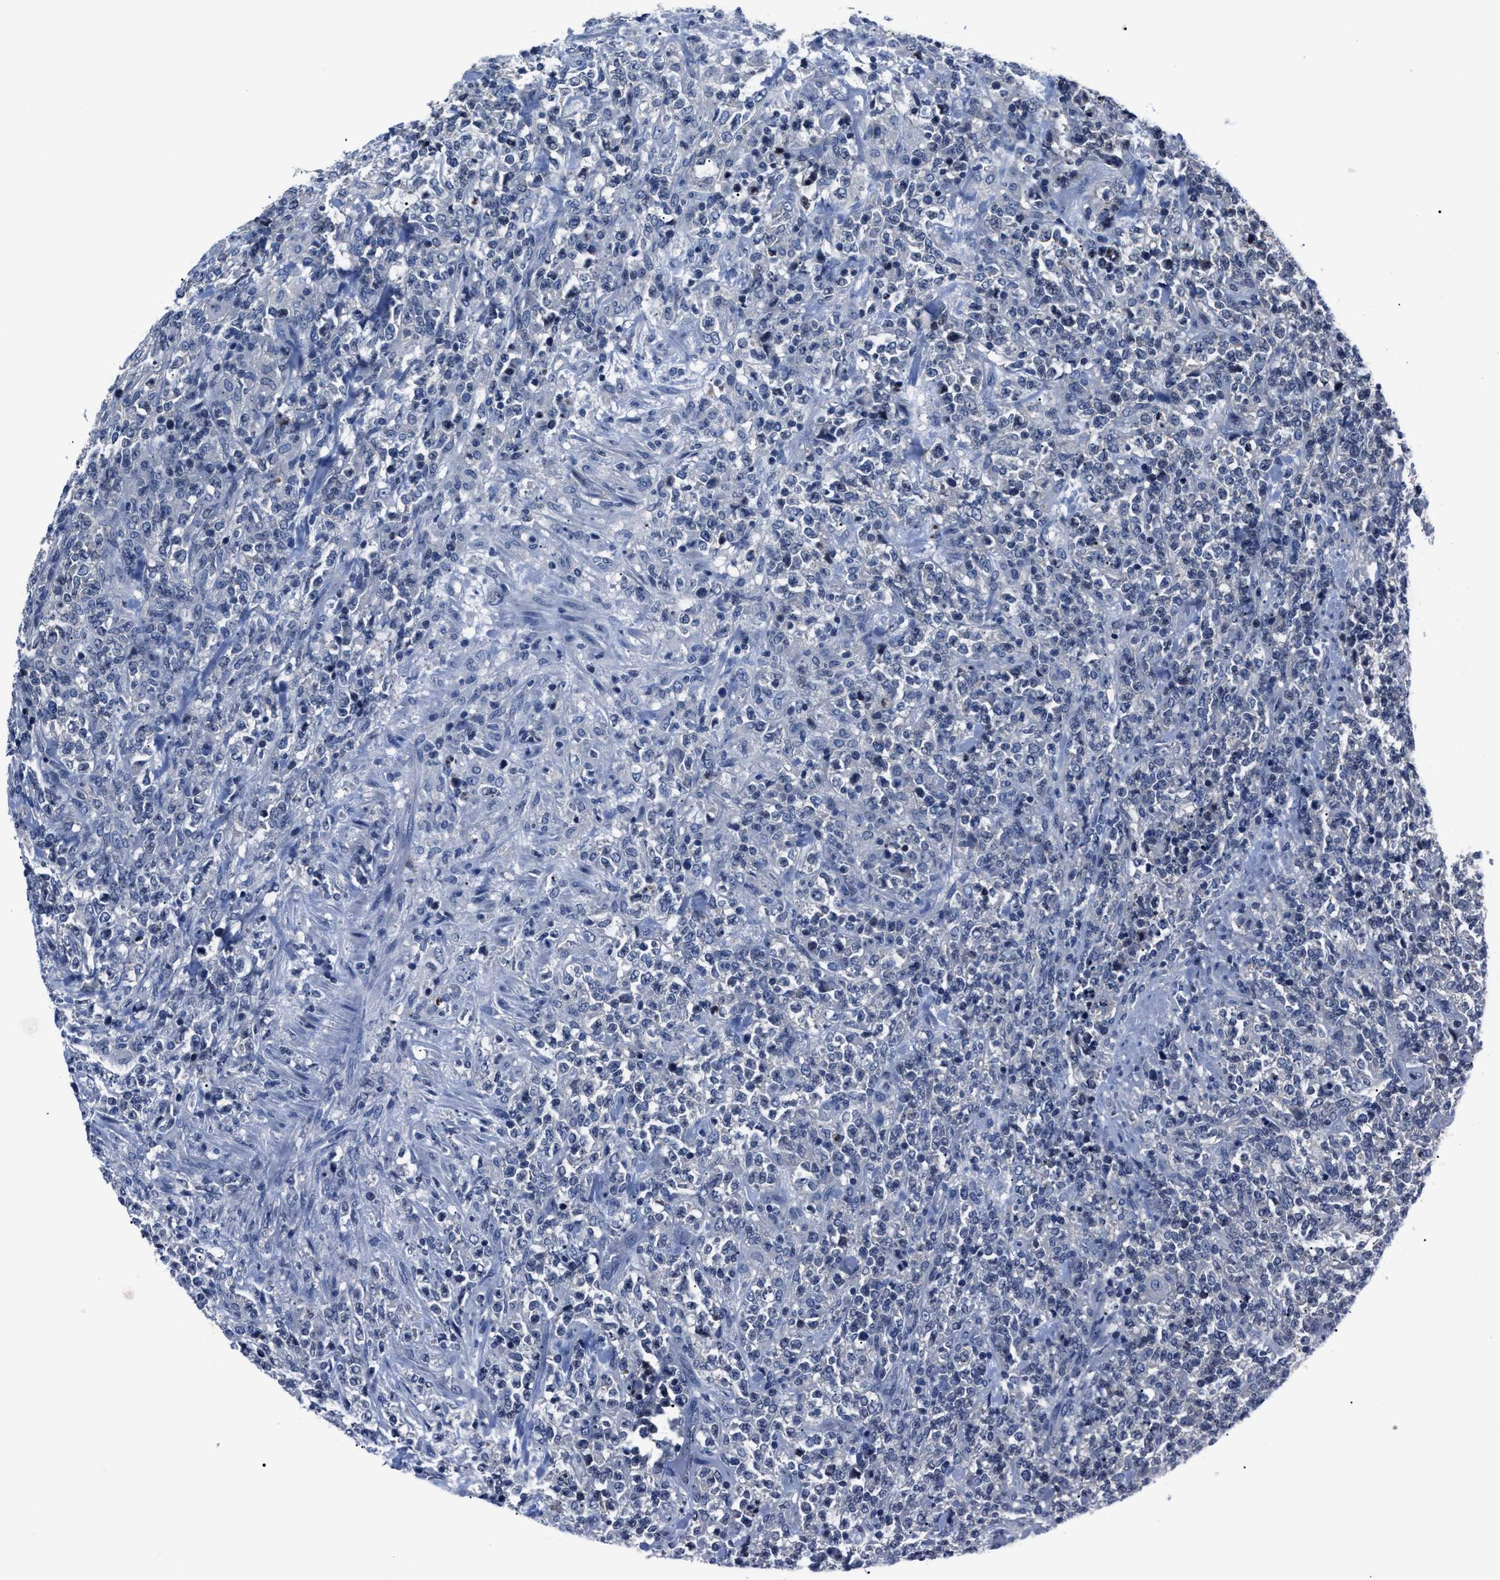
{"staining": {"intensity": "negative", "quantity": "none", "location": "none"}, "tissue": "lymphoma", "cell_type": "Tumor cells", "image_type": "cancer", "snomed": [{"axis": "morphology", "description": "Malignant lymphoma, non-Hodgkin's type, High grade"}, {"axis": "topography", "description": "Soft tissue"}], "caption": "IHC histopathology image of lymphoma stained for a protein (brown), which displays no positivity in tumor cells.", "gene": "LRWD1", "patient": {"sex": "male", "age": 18}}